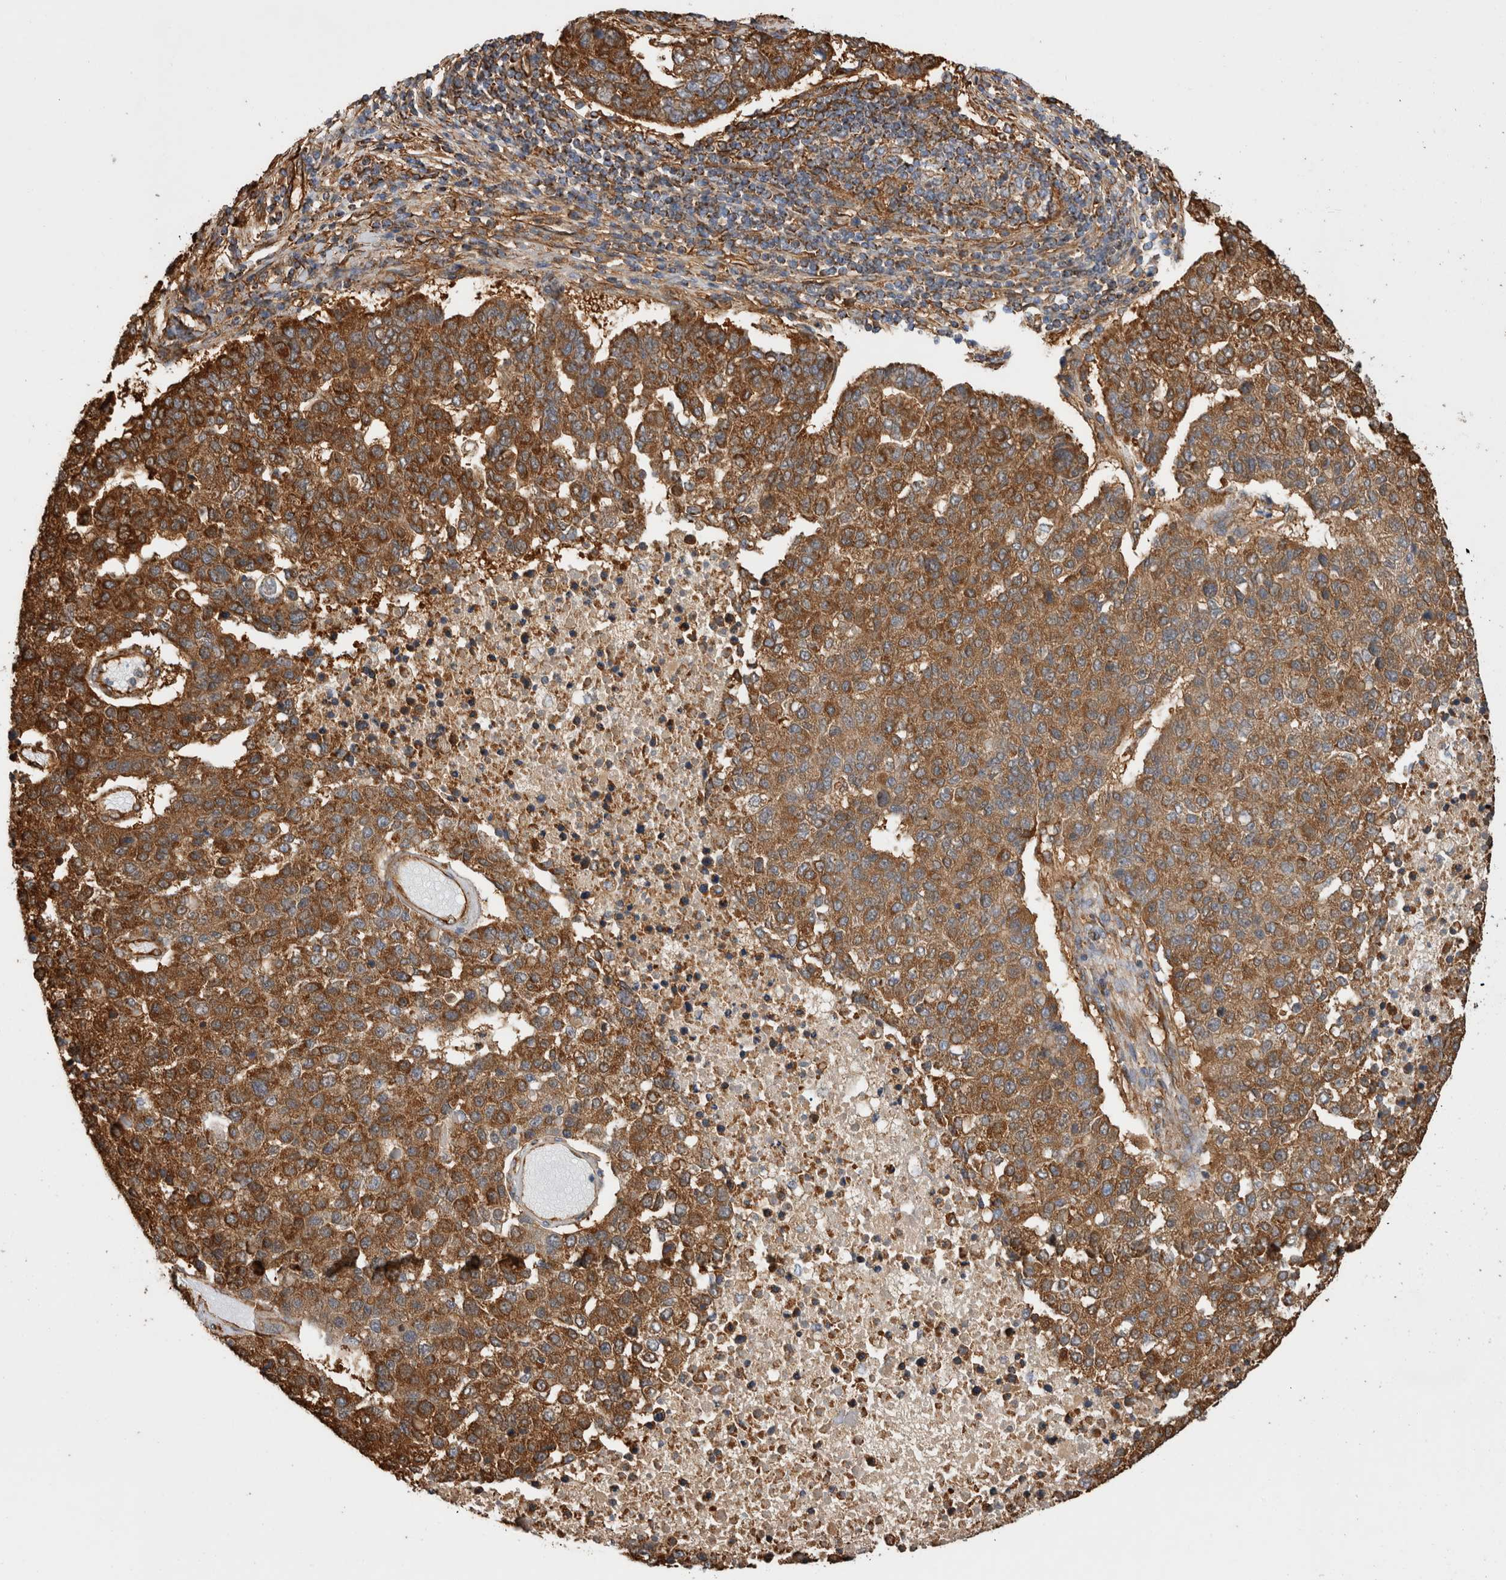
{"staining": {"intensity": "strong", "quantity": ">75%", "location": "cytoplasmic/membranous"}, "tissue": "pancreatic cancer", "cell_type": "Tumor cells", "image_type": "cancer", "snomed": [{"axis": "morphology", "description": "Adenocarcinoma, NOS"}, {"axis": "topography", "description": "Pancreas"}], "caption": "High-magnification brightfield microscopy of adenocarcinoma (pancreatic) stained with DAB (3,3'-diaminobenzidine) (brown) and counterstained with hematoxylin (blue). tumor cells exhibit strong cytoplasmic/membranous staining is present in about>75% of cells.", "gene": "ZNF397", "patient": {"sex": "female", "age": 61}}